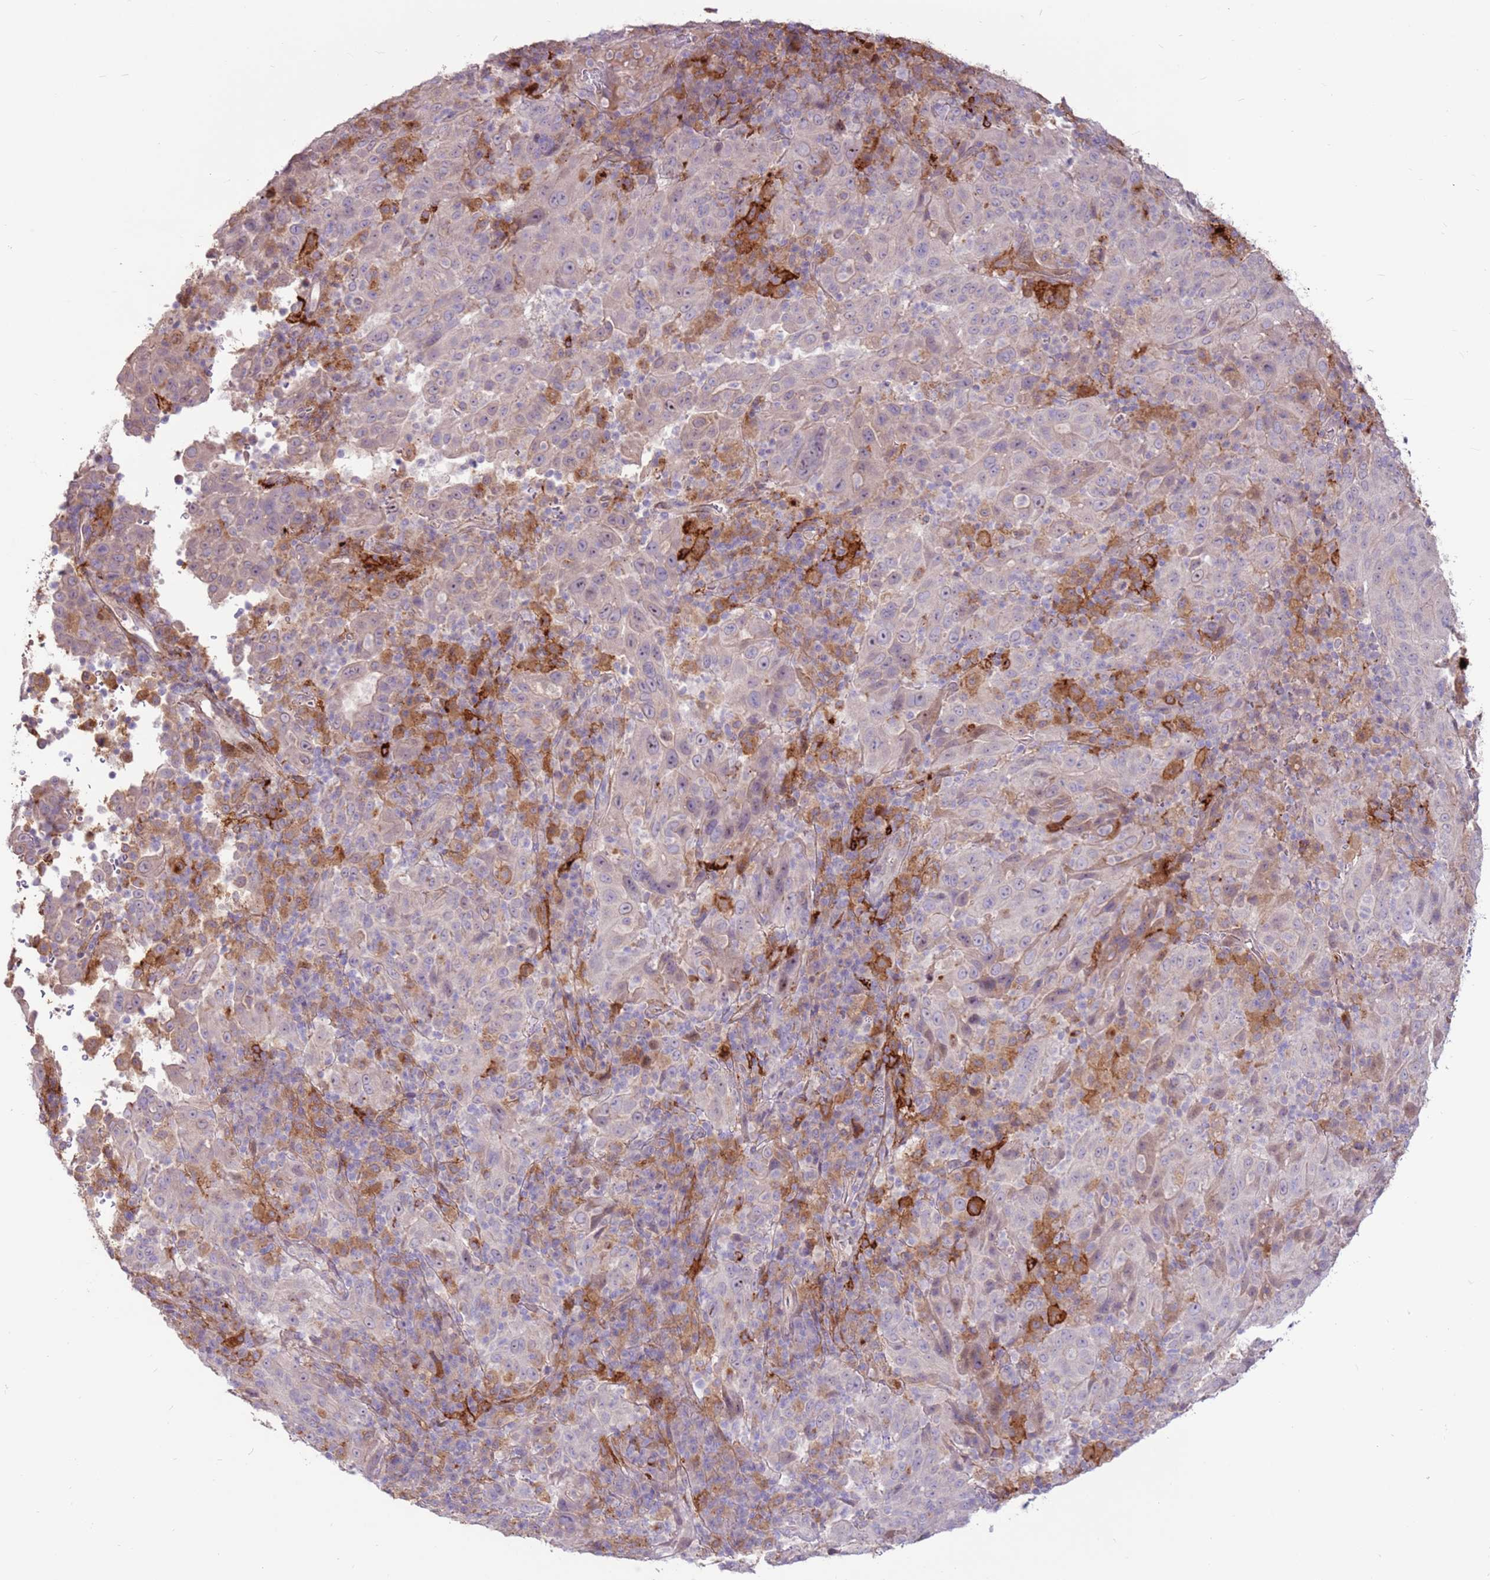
{"staining": {"intensity": "negative", "quantity": "none", "location": "none"}, "tissue": "pancreatic cancer", "cell_type": "Tumor cells", "image_type": "cancer", "snomed": [{"axis": "morphology", "description": "Adenocarcinoma, NOS"}, {"axis": "topography", "description": "Pancreas"}], "caption": "Tumor cells show no significant positivity in adenocarcinoma (pancreatic).", "gene": "LGI4", "patient": {"sex": "male", "age": 63}}